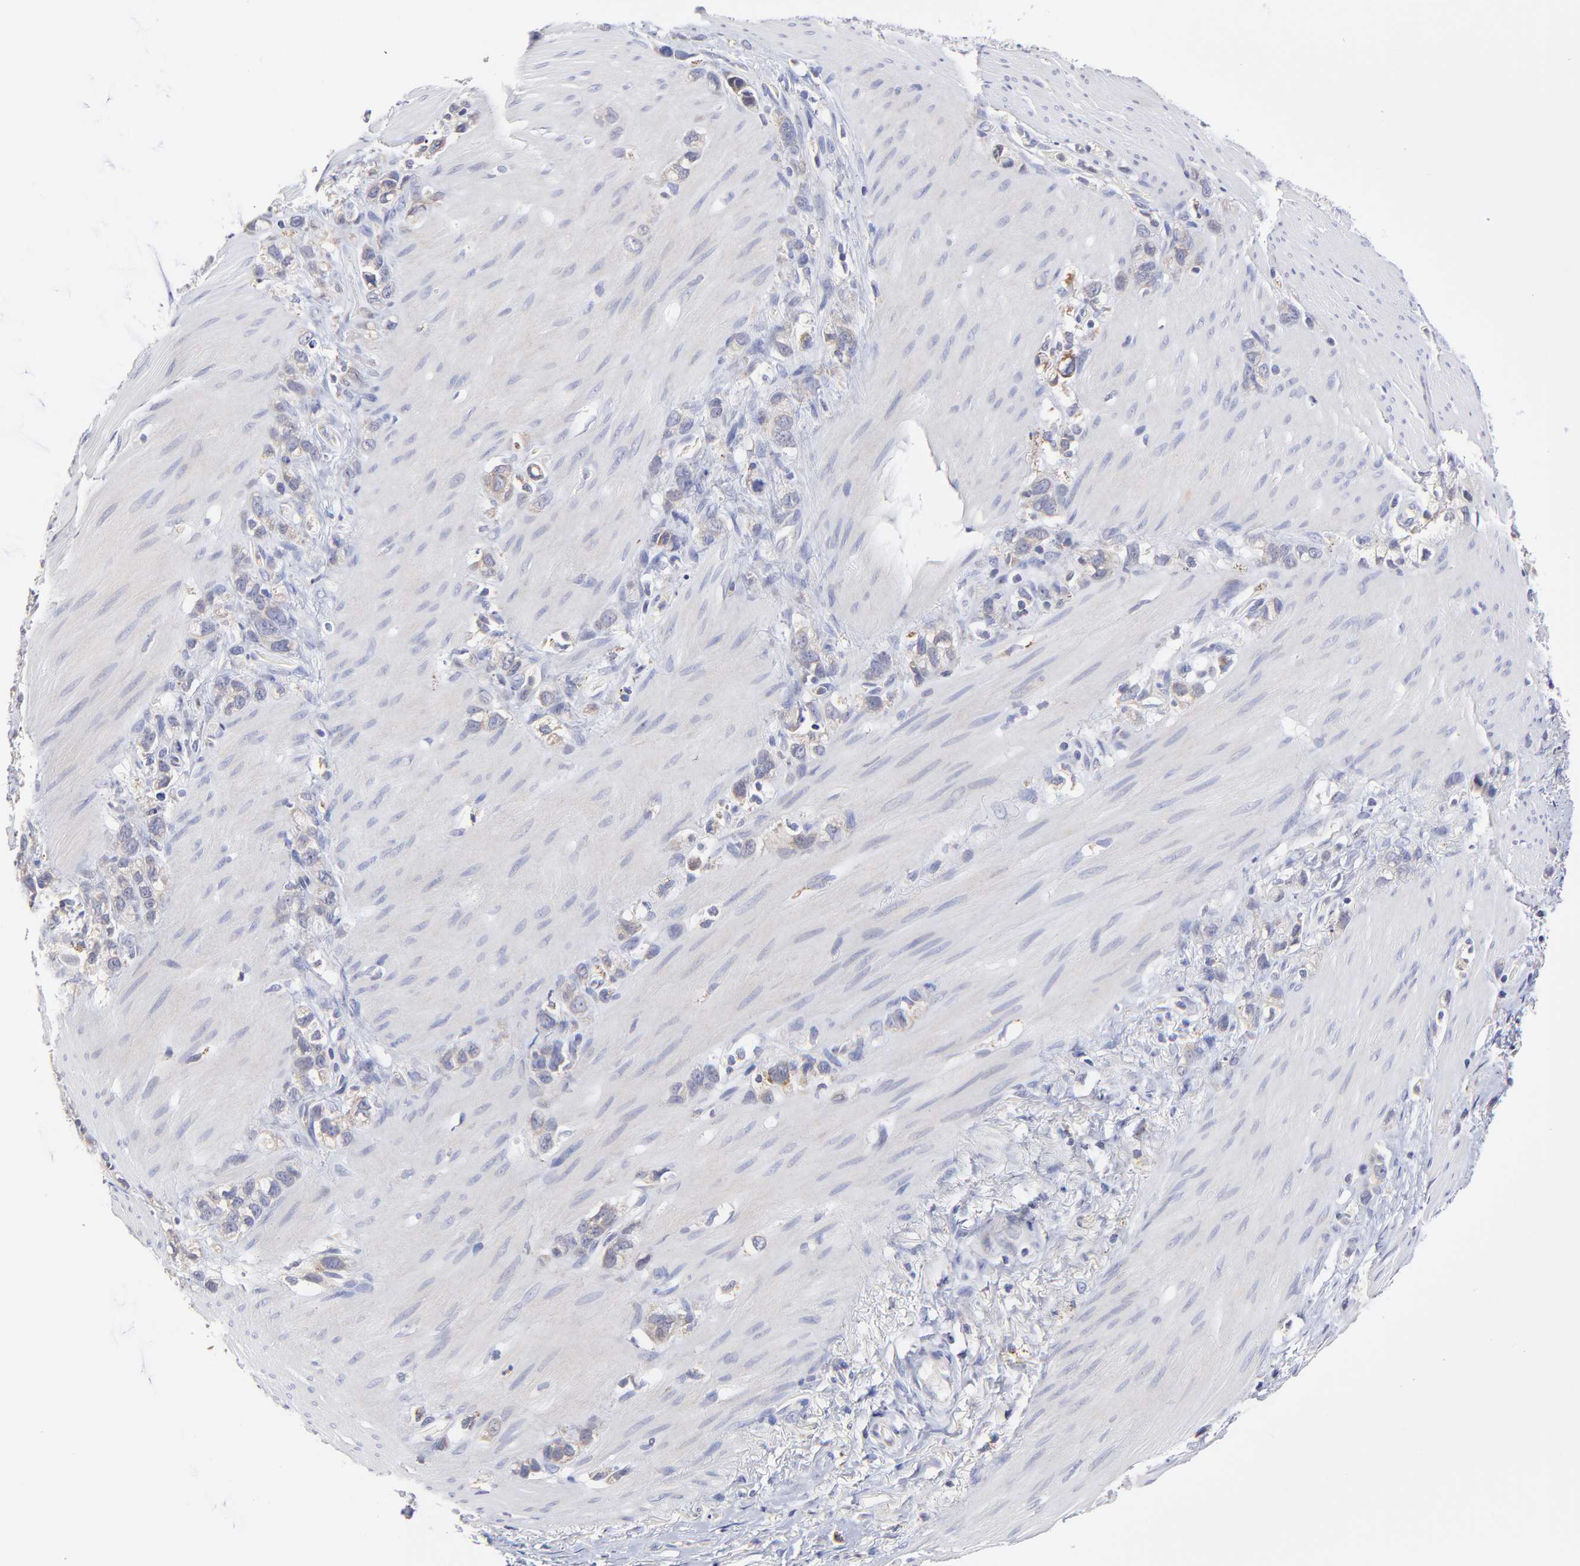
{"staining": {"intensity": "weak", "quantity": "25%-75%", "location": "cytoplasmic/membranous"}, "tissue": "stomach cancer", "cell_type": "Tumor cells", "image_type": "cancer", "snomed": [{"axis": "morphology", "description": "Normal tissue, NOS"}, {"axis": "morphology", "description": "Adenocarcinoma, NOS"}, {"axis": "morphology", "description": "Adenocarcinoma, High grade"}, {"axis": "topography", "description": "Stomach, upper"}, {"axis": "topography", "description": "Stomach"}], "caption": "A micrograph of human high-grade adenocarcinoma (stomach) stained for a protein shows weak cytoplasmic/membranous brown staining in tumor cells.", "gene": "GCSAM", "patient": {"sex": "female", "age": 65}}